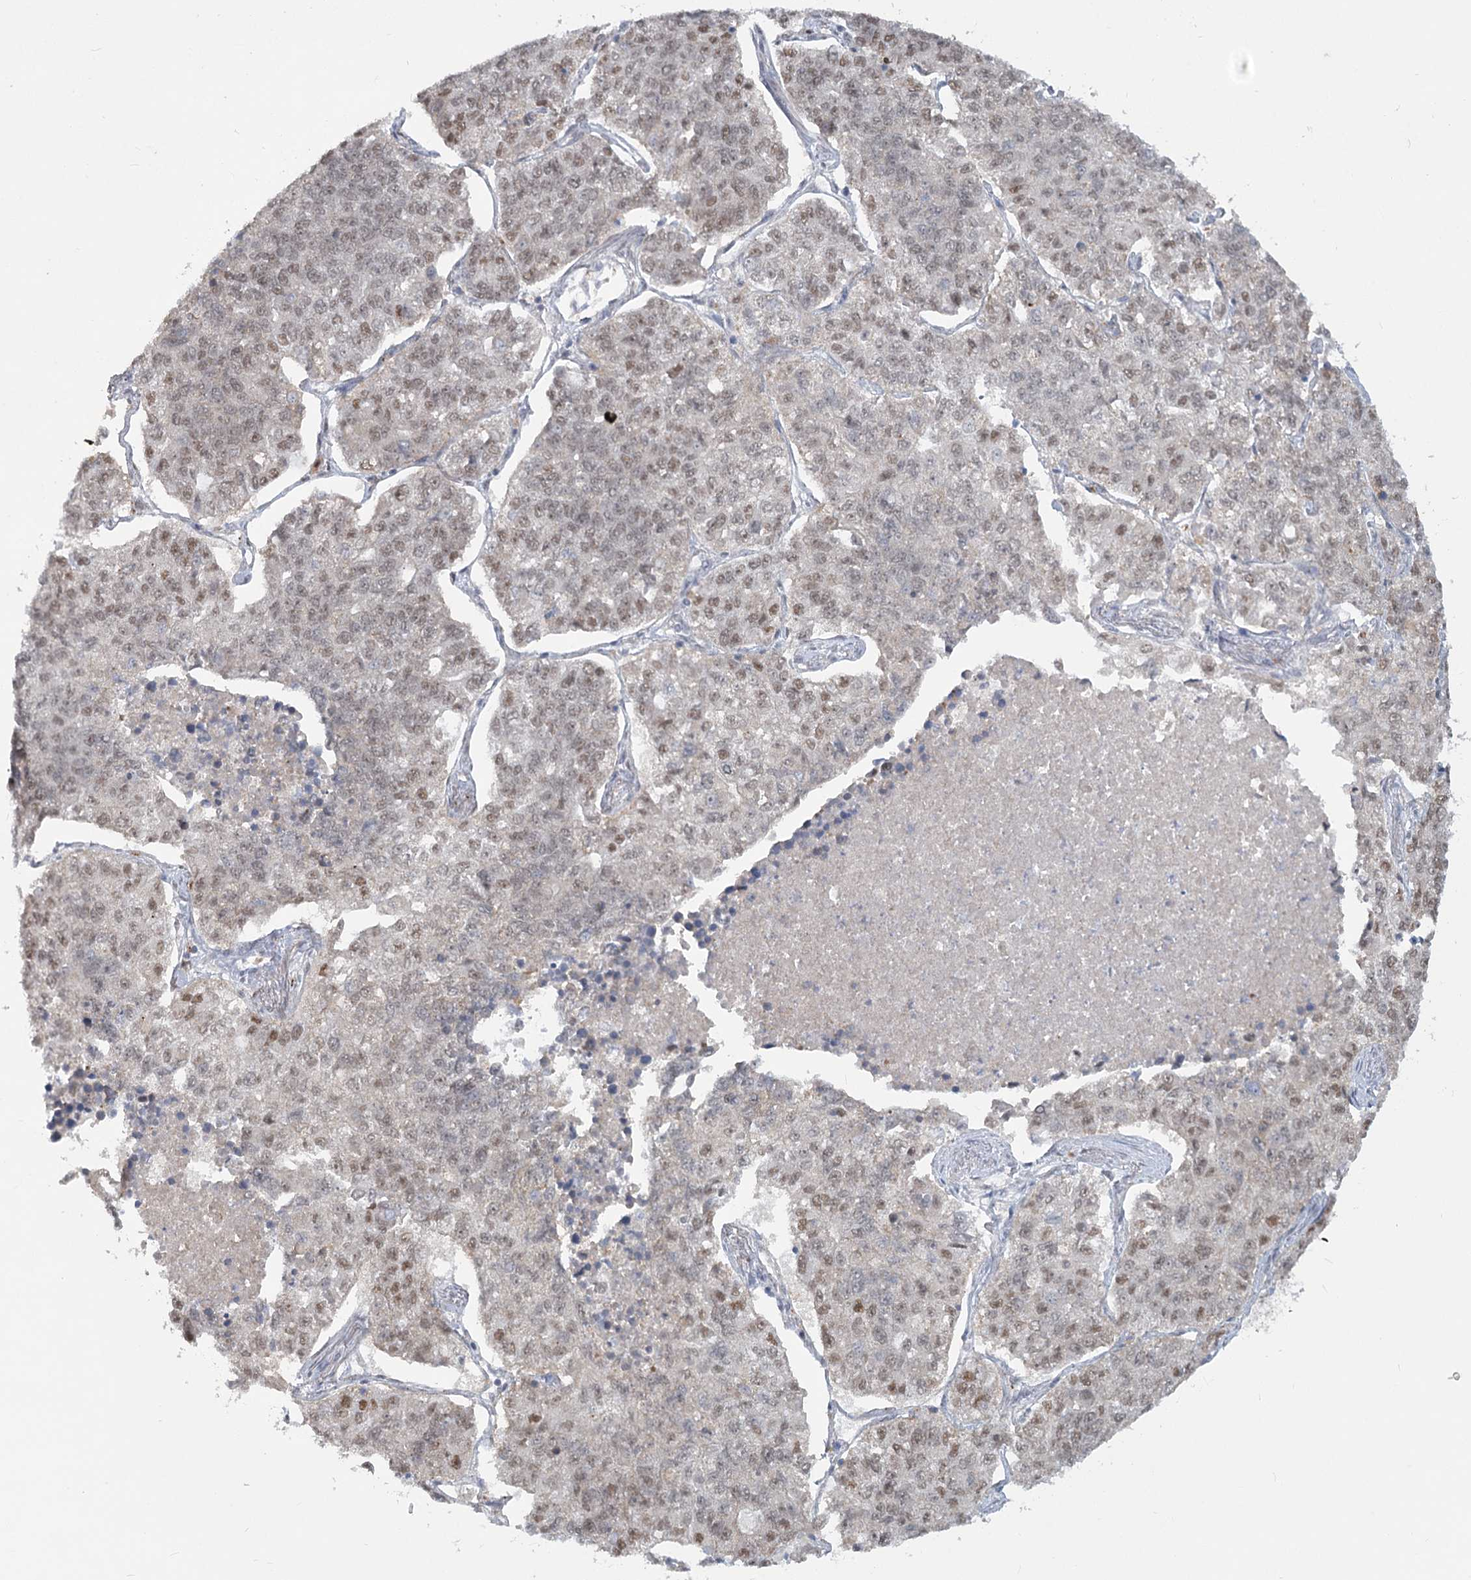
{"staining": {"intensity": "moderate", "quantity": "25%-75%", "location": "nuclear"}, "tissue": "lung cancer", "cell_type": "Tumor cells", "image_type": "cancer", "snomed": [{"axis": "morphology", "description": "Adenocarcinoma, NOS"}, {"axis": "topography", "description": "Lung"}], "caption": "Protein positivity by IHC reveals moderate nuclear positivity in approximately 25%-75% of tumor cells in lung cancer.", "gene": "MTG1", "patient": {"sex": "male", "age": 49}}